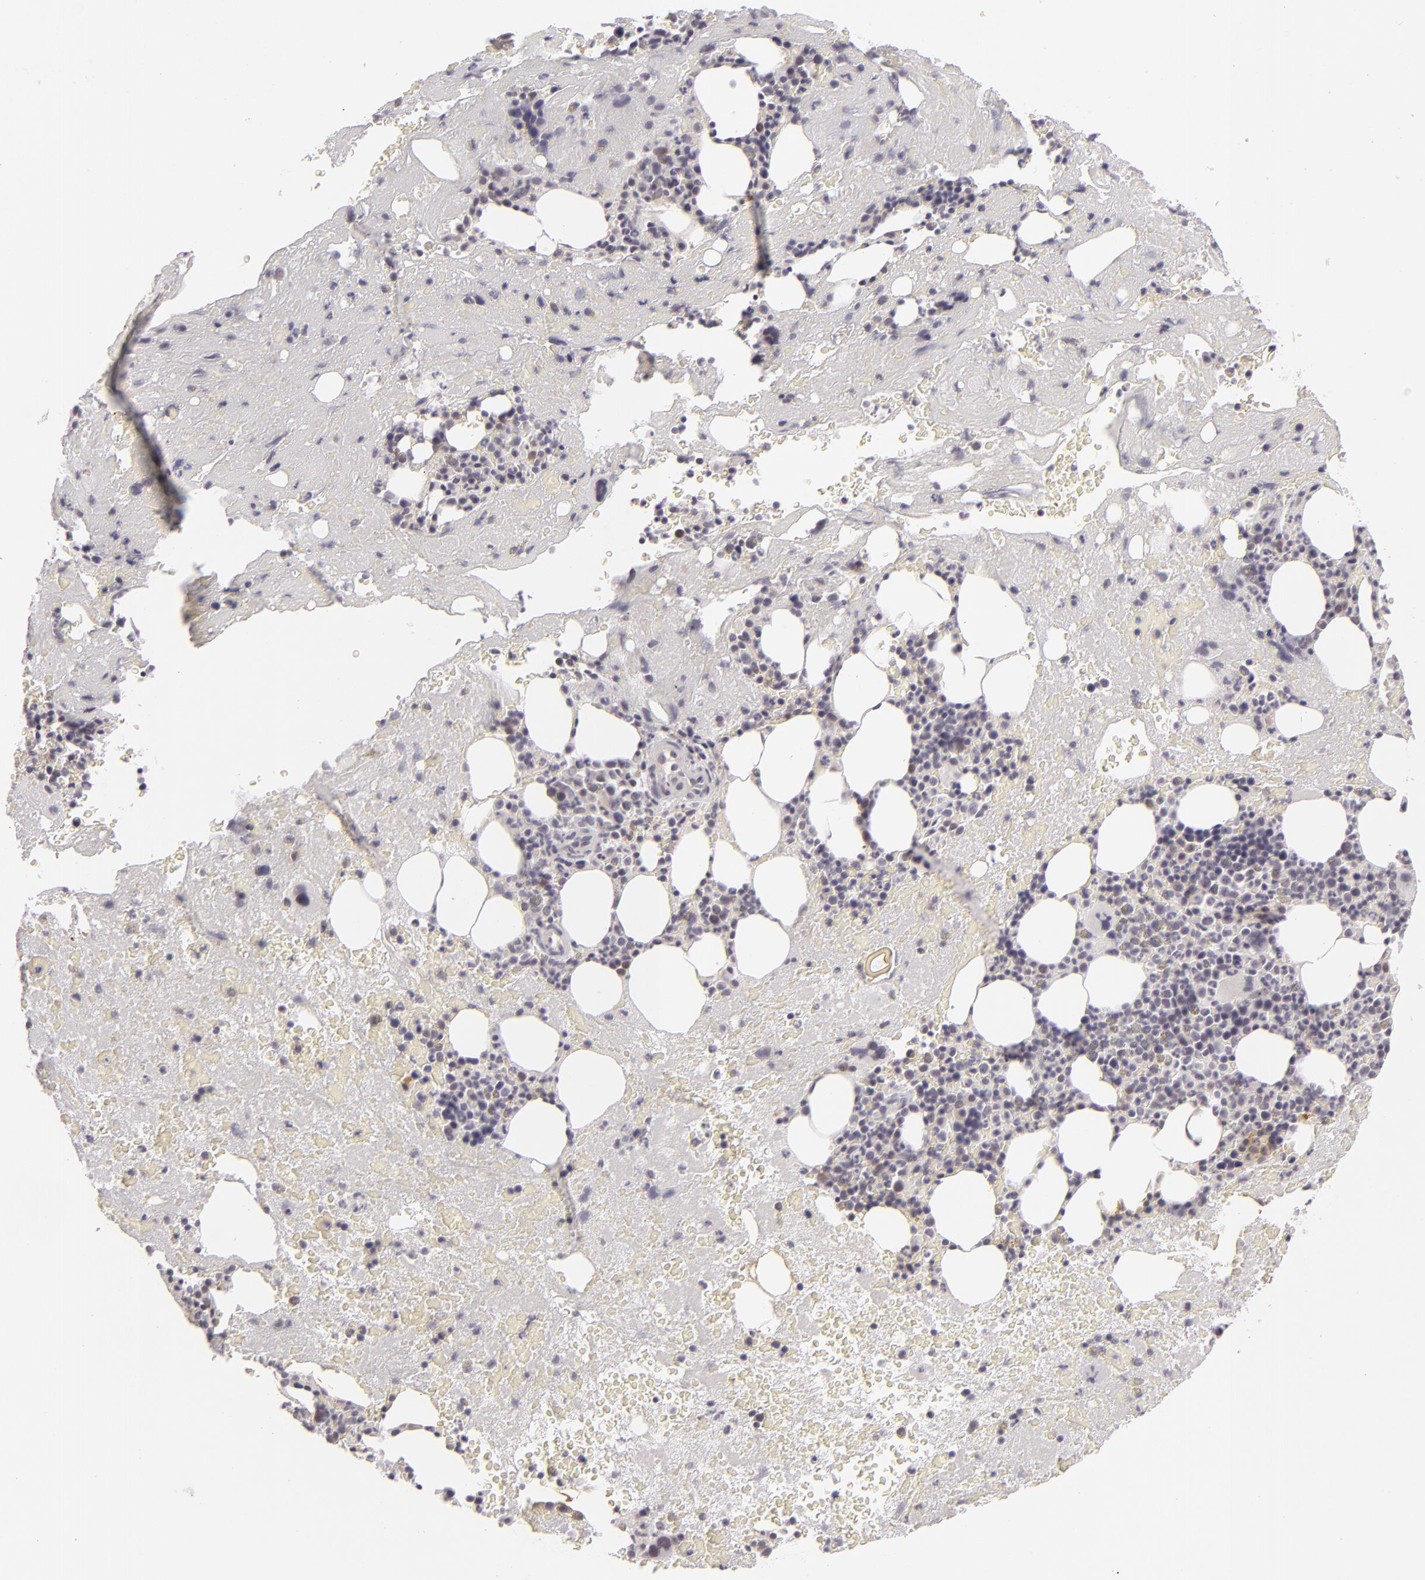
{"staining": {"intensity": "negative", "quantity": "none", "location": "none"}, "tissue": "bone marrow", "cell_type": "Hematopoietic cells", "image_type": "normal", "snomed": [{"axis": "morphology", "description": "Normal tissue, NOS"}, {"axis": "topography", "description": "Bone marrow"}], "caption": "This is an immunohistochemistry photomicrograph of normal bone marrow. There is no expression in hematopoietic cells.", "gene": "DLG3", "patient": {"sex": "male", "age": 76}}